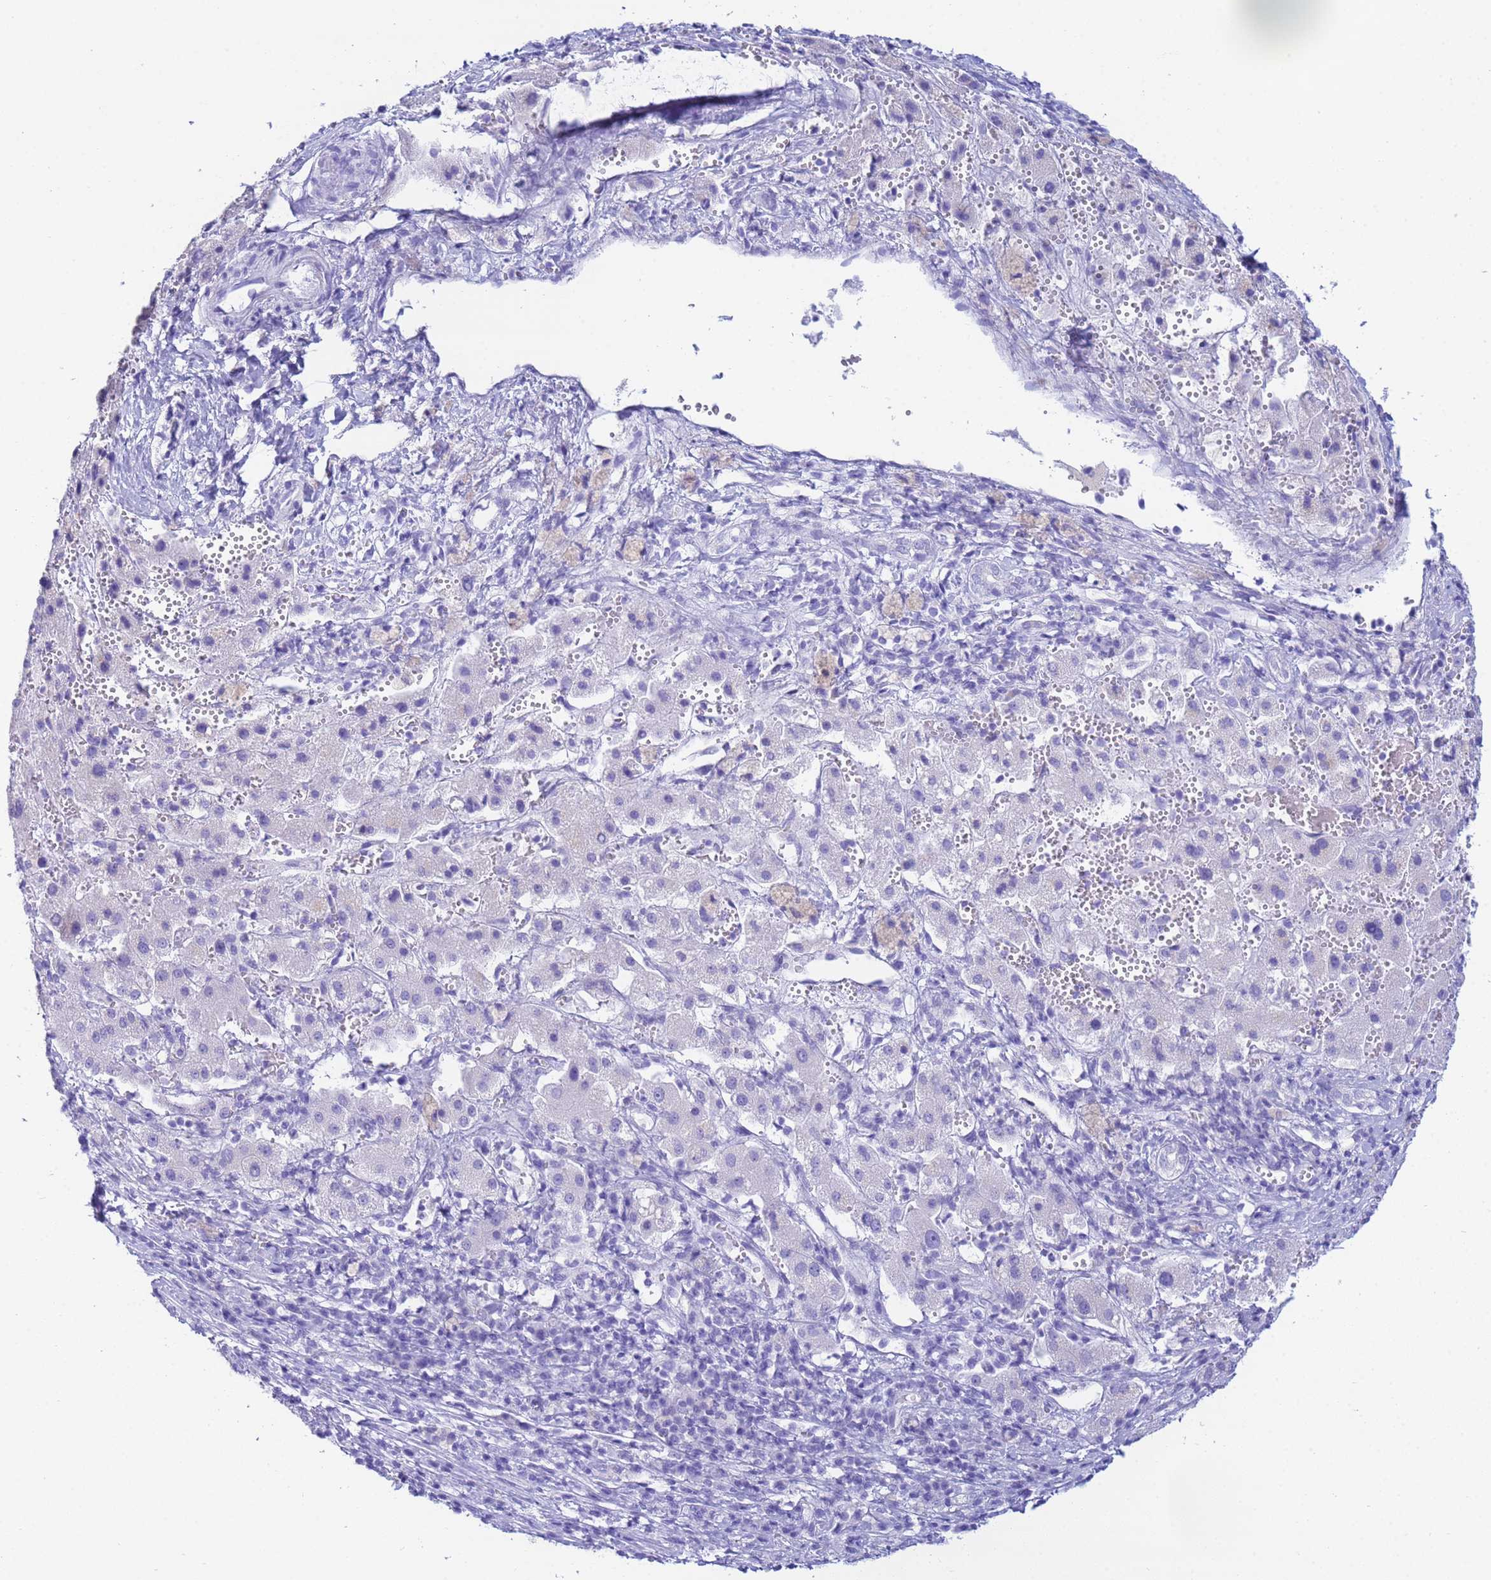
{"staining": {"intensity": "negative", "quantity": "none", "location": "none"}, "tissue": "liver cancer", "cell_type": "Tumor cells", "image_type": "cancer", "snomed": [{"axis": "morphology", "description": "Carcinoma, Hepatocellular, NOS"}, {"axis": "topography", "description": "Liver"}], "caption": "A photomicrograph of human liver cancer is negative for staining in tumor cells.", "gene": "AQP12A", "patient": {"sex": "female", "age": 58}}